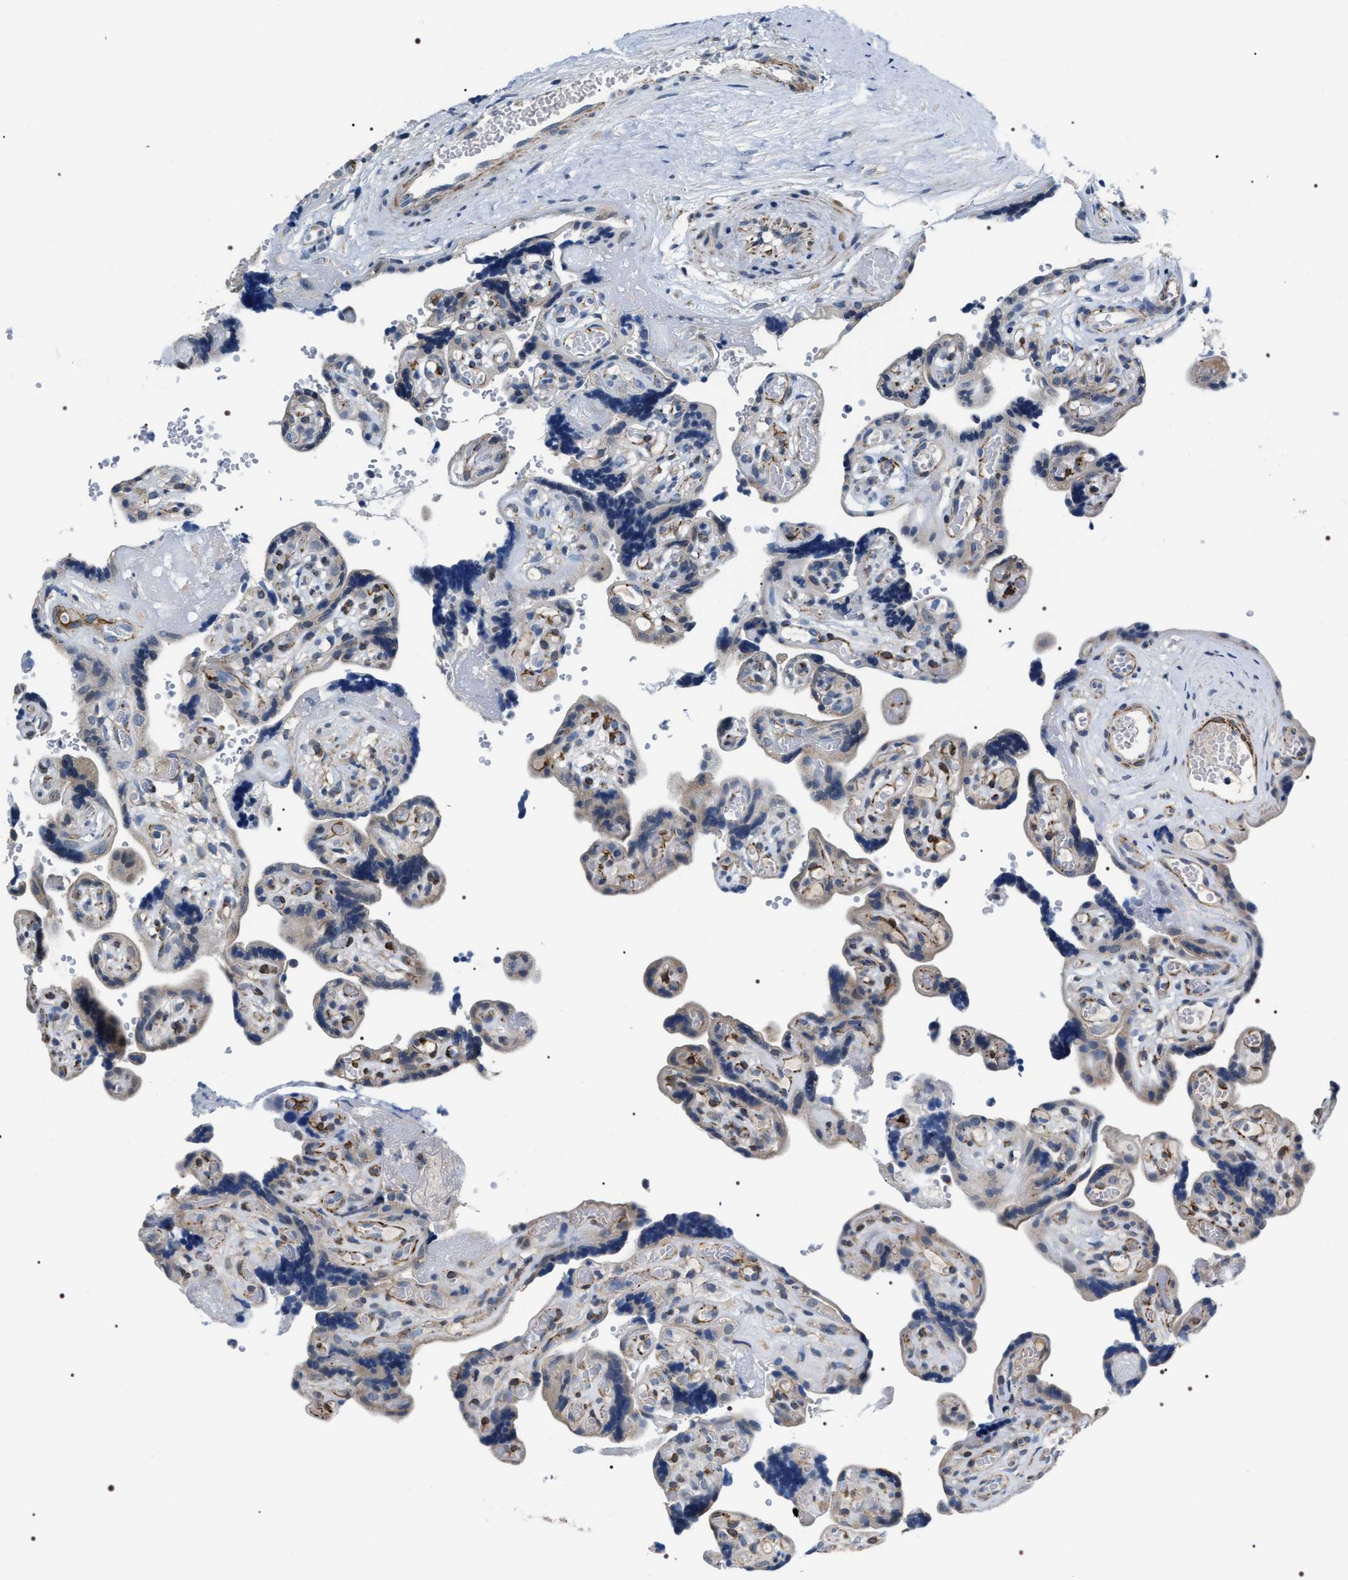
{"staining": {"intensity": "weak", "quantity": "25%-75%", "location": "cytoplasmic/membranous"}, "tissue": "placenta", "cell_type": "Decidual cells", "image_type": "normal", "snomed": [{"axis": "morphology", "description": "Normal tissue, NOS"}, {"axis": "topography", "description": "Placenta"}], "caption": "High-power microscopy captured an immunohistochemistry (IHC) image of normal placenta, revealing weak cytoplasmic/membranous staining in about 25%-75% of decidual cells.", "gene": "PKD1L1", "patient": {"sex": "female", "age": 30}}